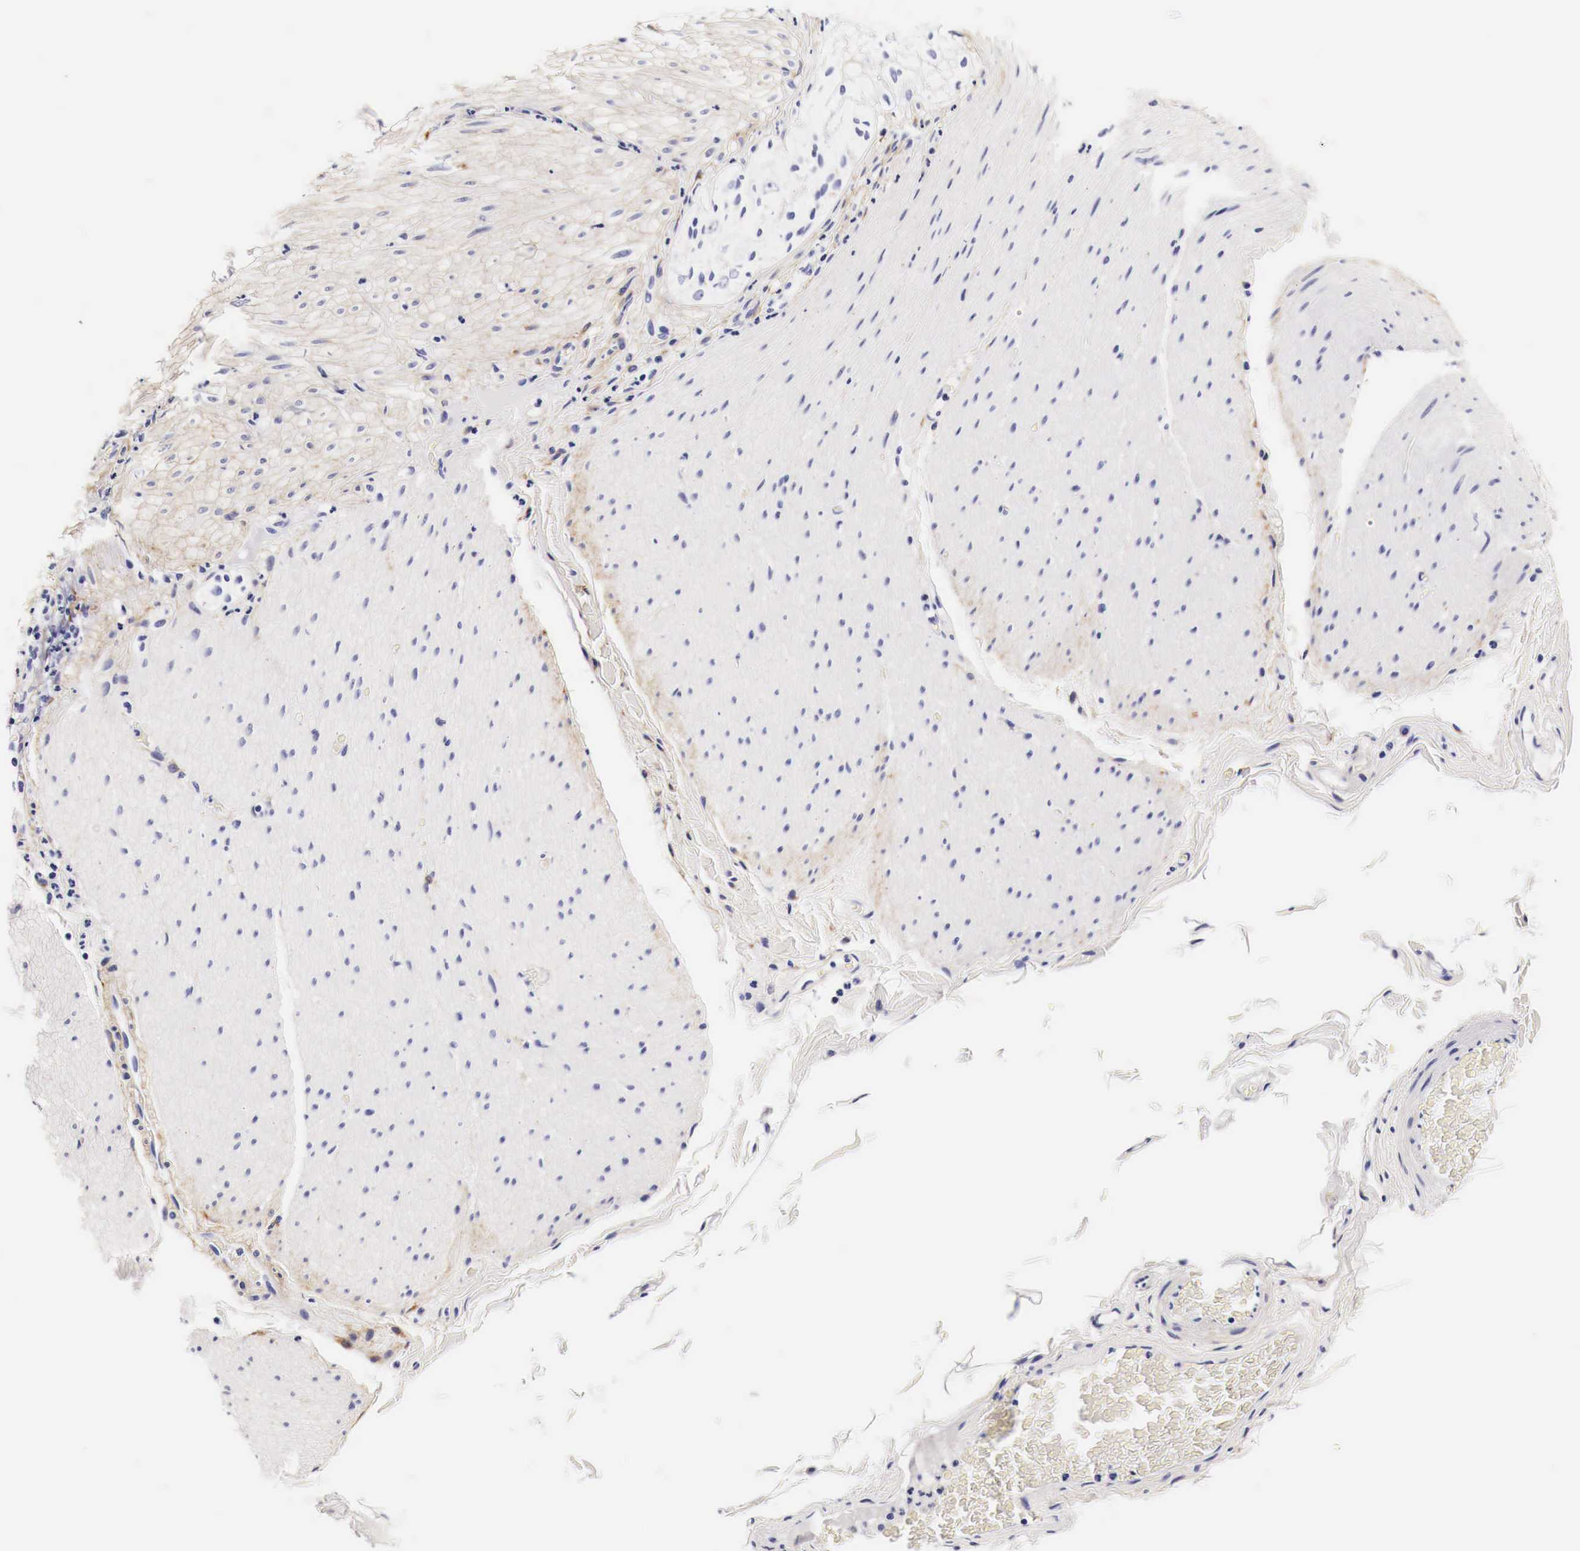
{"staining": {"intensity": "moderate", "quantity": "25%-75%", "location": "cytoplasmic/membranous"}, "tissue": "smooth muscle", "cell_type": "Smooth muscle cells", "image_type": "normal", "snomed": [{"axis": "morphology", "description": "Normal tissue, NOS"}, {"axis": "topography", "description": "Duodenum"}], "caption": "Immunohistochemical staining of normal smooth muscle demonstrates medium levels of moderate cytoplasmic/membranous staining in about 25%-75% of smooth muscle cells.", "gene": "EGFR", "patient": {"sex": "male", "age": 63}}